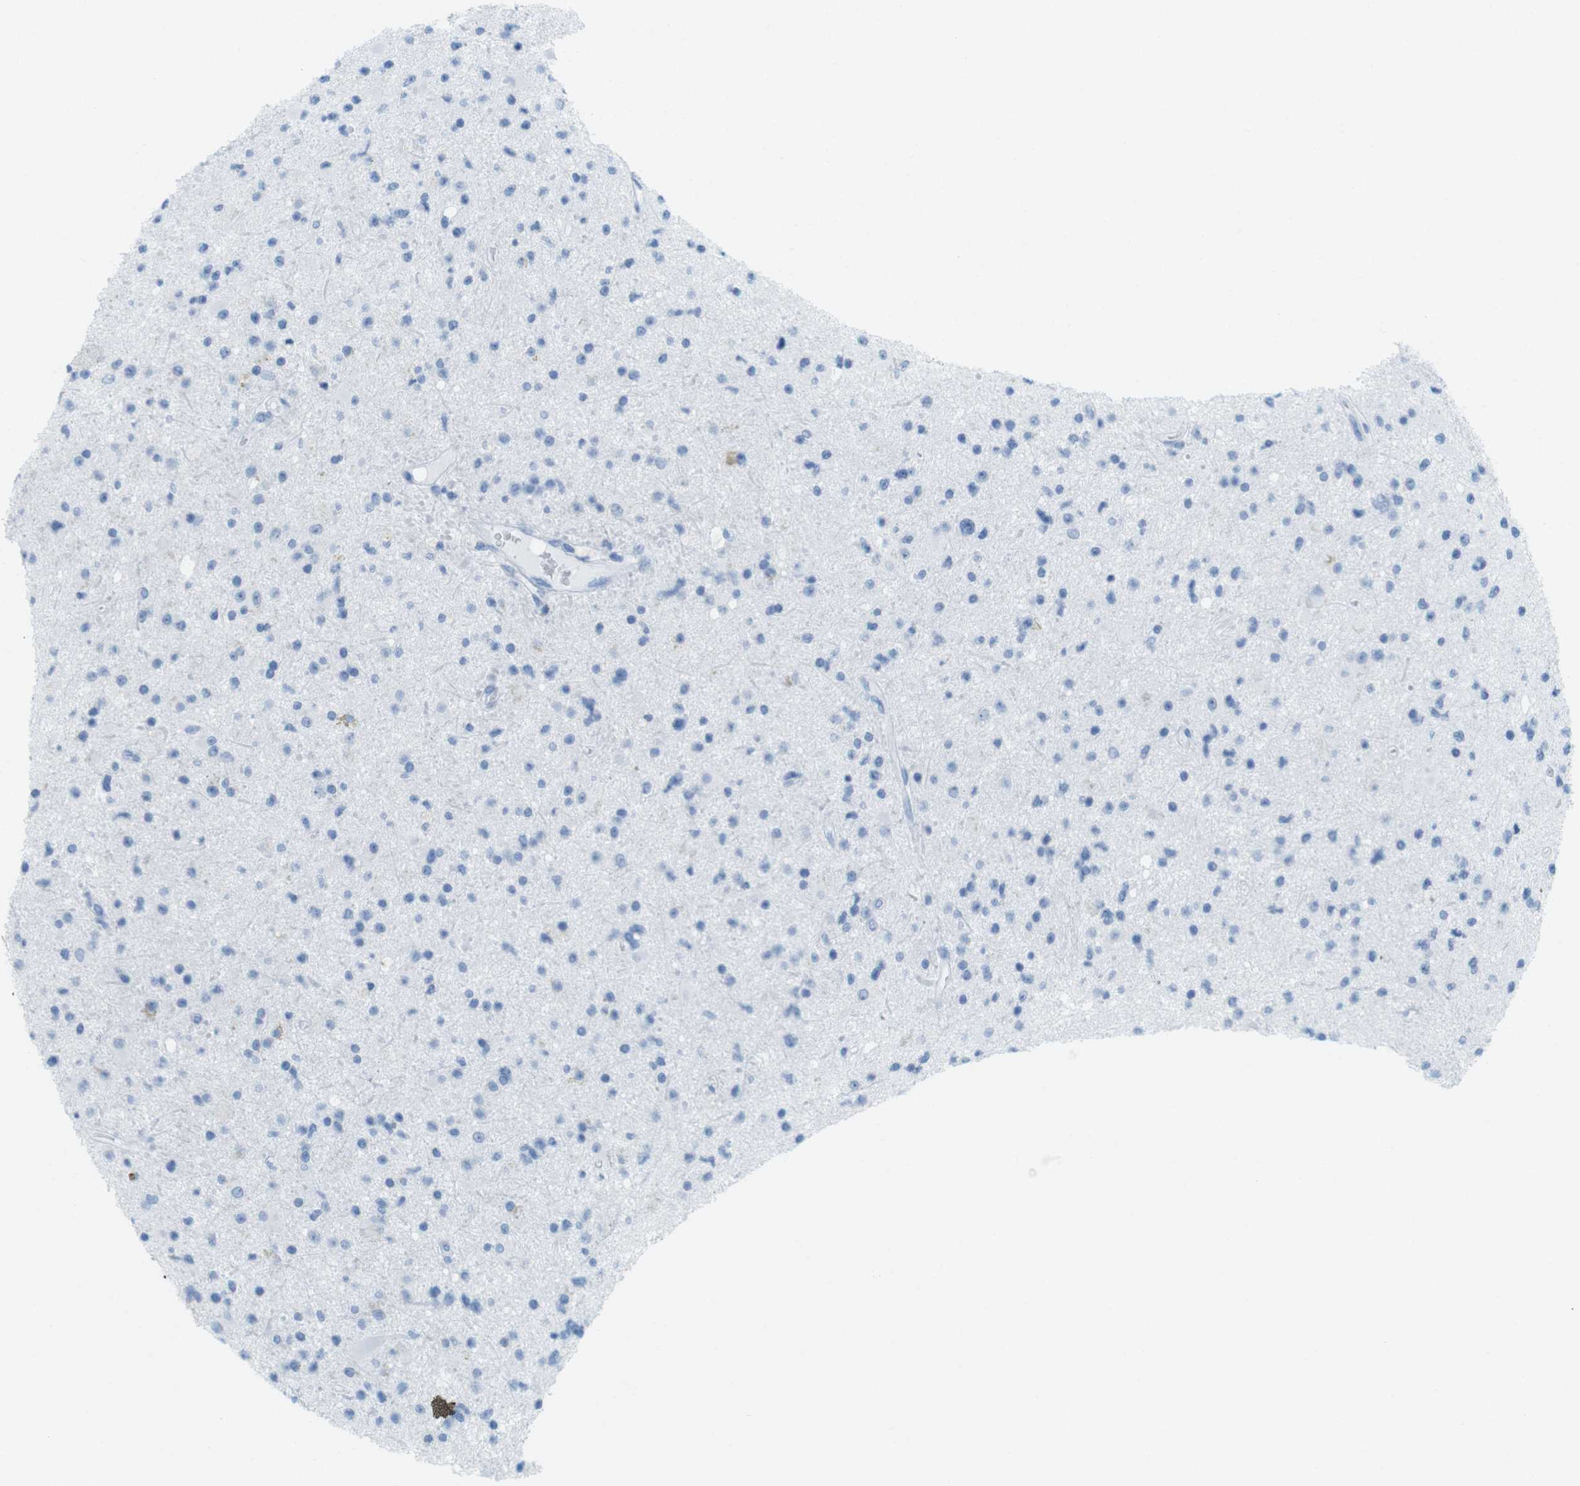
{"staining": {"intensity": "negative", "quantity": "none", "location": "none"}, "tissue": "glioma", "cell_type": "Tumor cells", "image_type": "cancer", "snomed": [{"axis": "morphology", "description": "Glioma, malignant, High grade"}, {"axis": "topography", "description": "Brain"}], "caption": "Micrograph shows no protein staining in tumor cells of glioma tissue. (Stains: DAB immunohistochemistry with hematoxylin counter stain, Microscopy: brightfield microscopy at high magnification).", "gene": "TNNT2", "patient": {"sex": "male", "age": 33}}